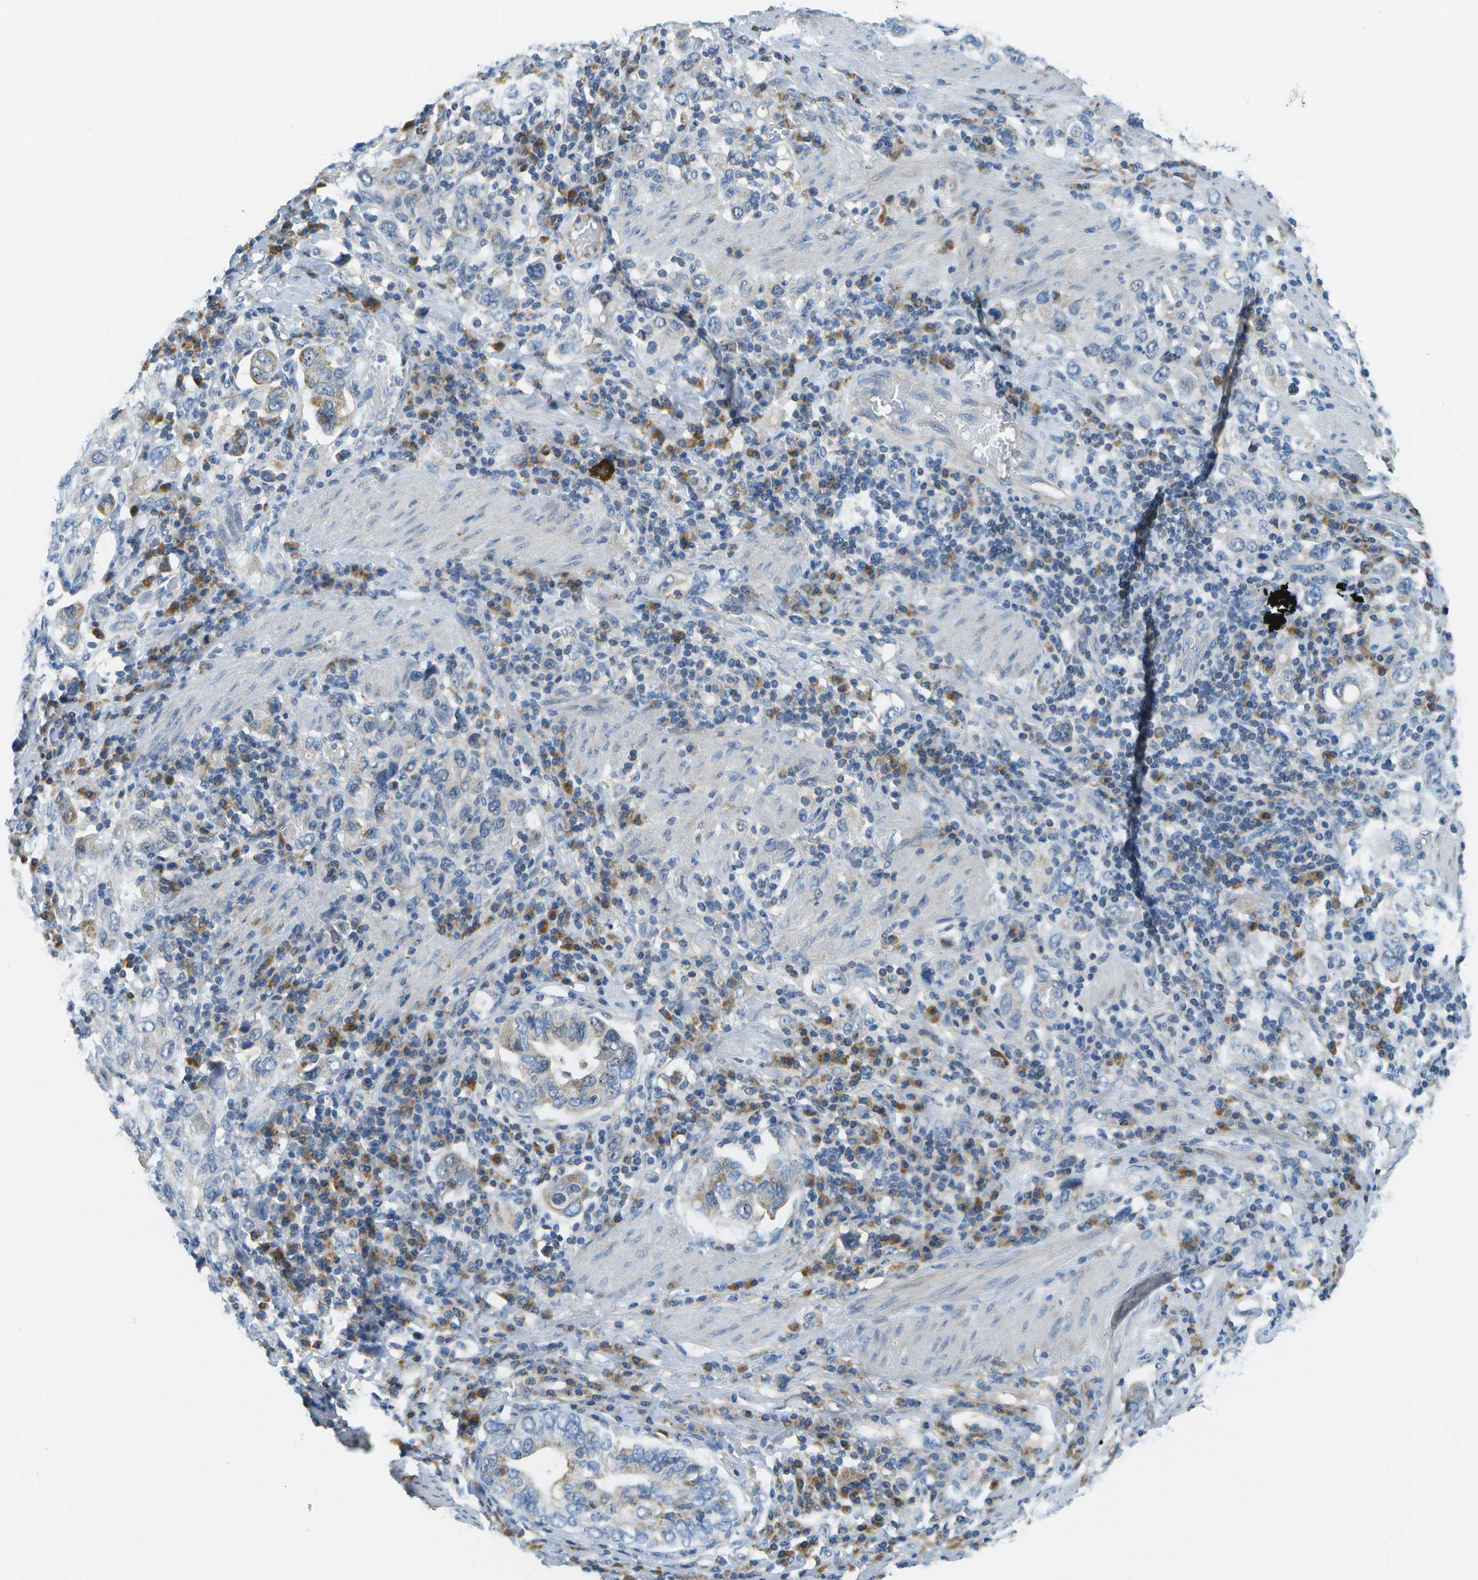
{"staining": {"intensity": "moderate", "quantity": "25%-75%", "location": "cytoplasmic/membranous"}, "tissue": "stomach cancer", "cell_type": "Tumor cells", "image_type": "cancer", "snomed": [{"axis": "morphology", "description": "Adenocarcinoma, NOS"}, {"axis": "topography", "description": "Stomach, upper"}], "caption": "Immunohistochemistry (IHC) micrograph of neoplastic tissue: adenocarcinoma (stomach) stained using immunohistochemistry shows medium levels of moderate protein expression localized specifically in the cytoplasmic/membranous of tumor cells, appearing as a cytoplasmic/membranous brown color.", "gene": "PTGIS", "patient": {"sex": "male", "age": 62}}